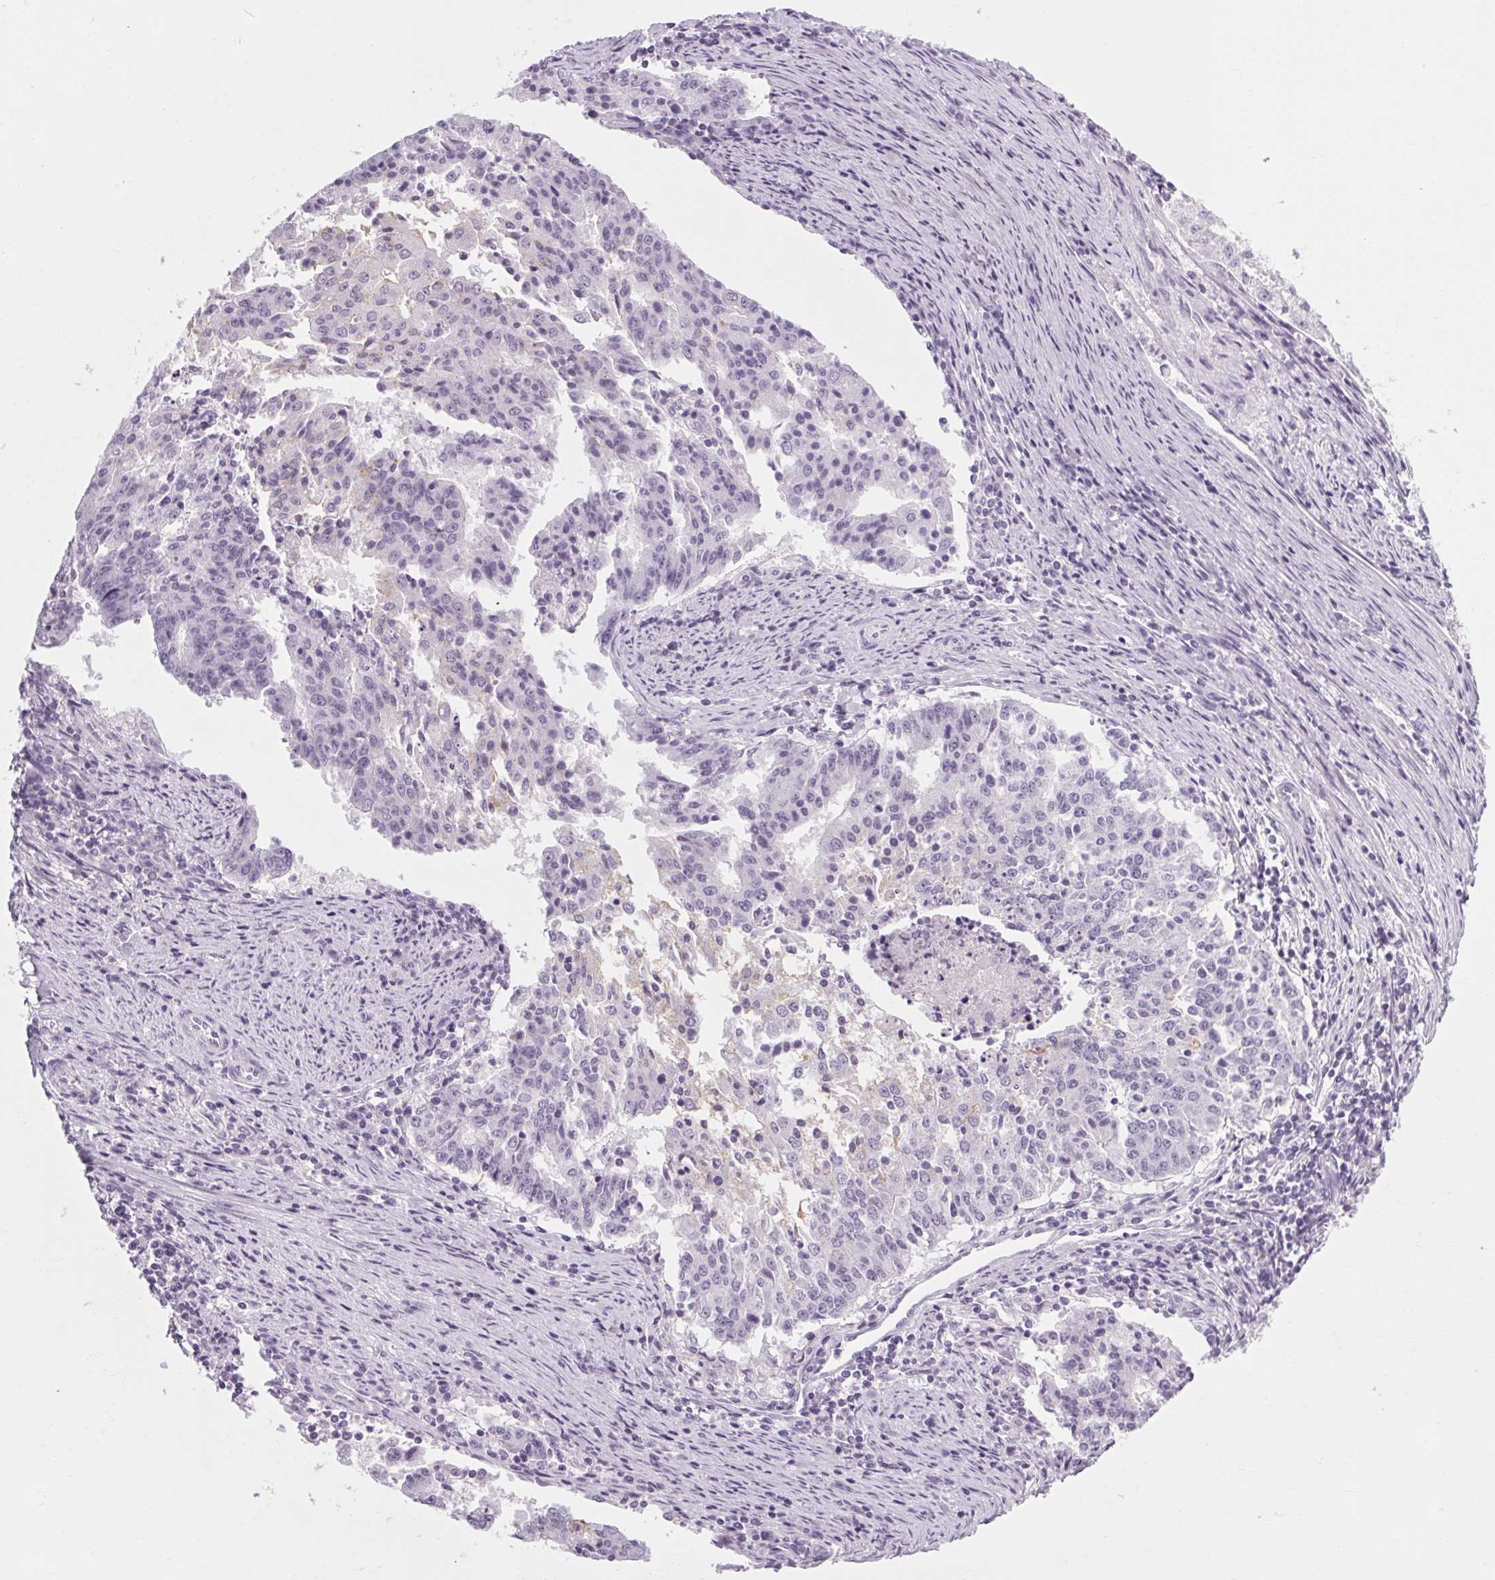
{"staining": {"intensity": "negative", "quantity": "none", "location": "none"}, "tissue": "endometrial cancer", "cell_type": "Tumor cells", "image_type": "cancer", "snomed": [{"axis": "morphology", "description": "Adenocarcinoma, NOS"}, {"axis": "topography", "description": "Endometrium"}], "caption": "An immunohistochemistry photomicrograph of endometrial cancer is shown. There is no staining in tumor cells of endometrial cancer.", "gene": "POMC", "patient": {"sex": "female", "age": 82}}